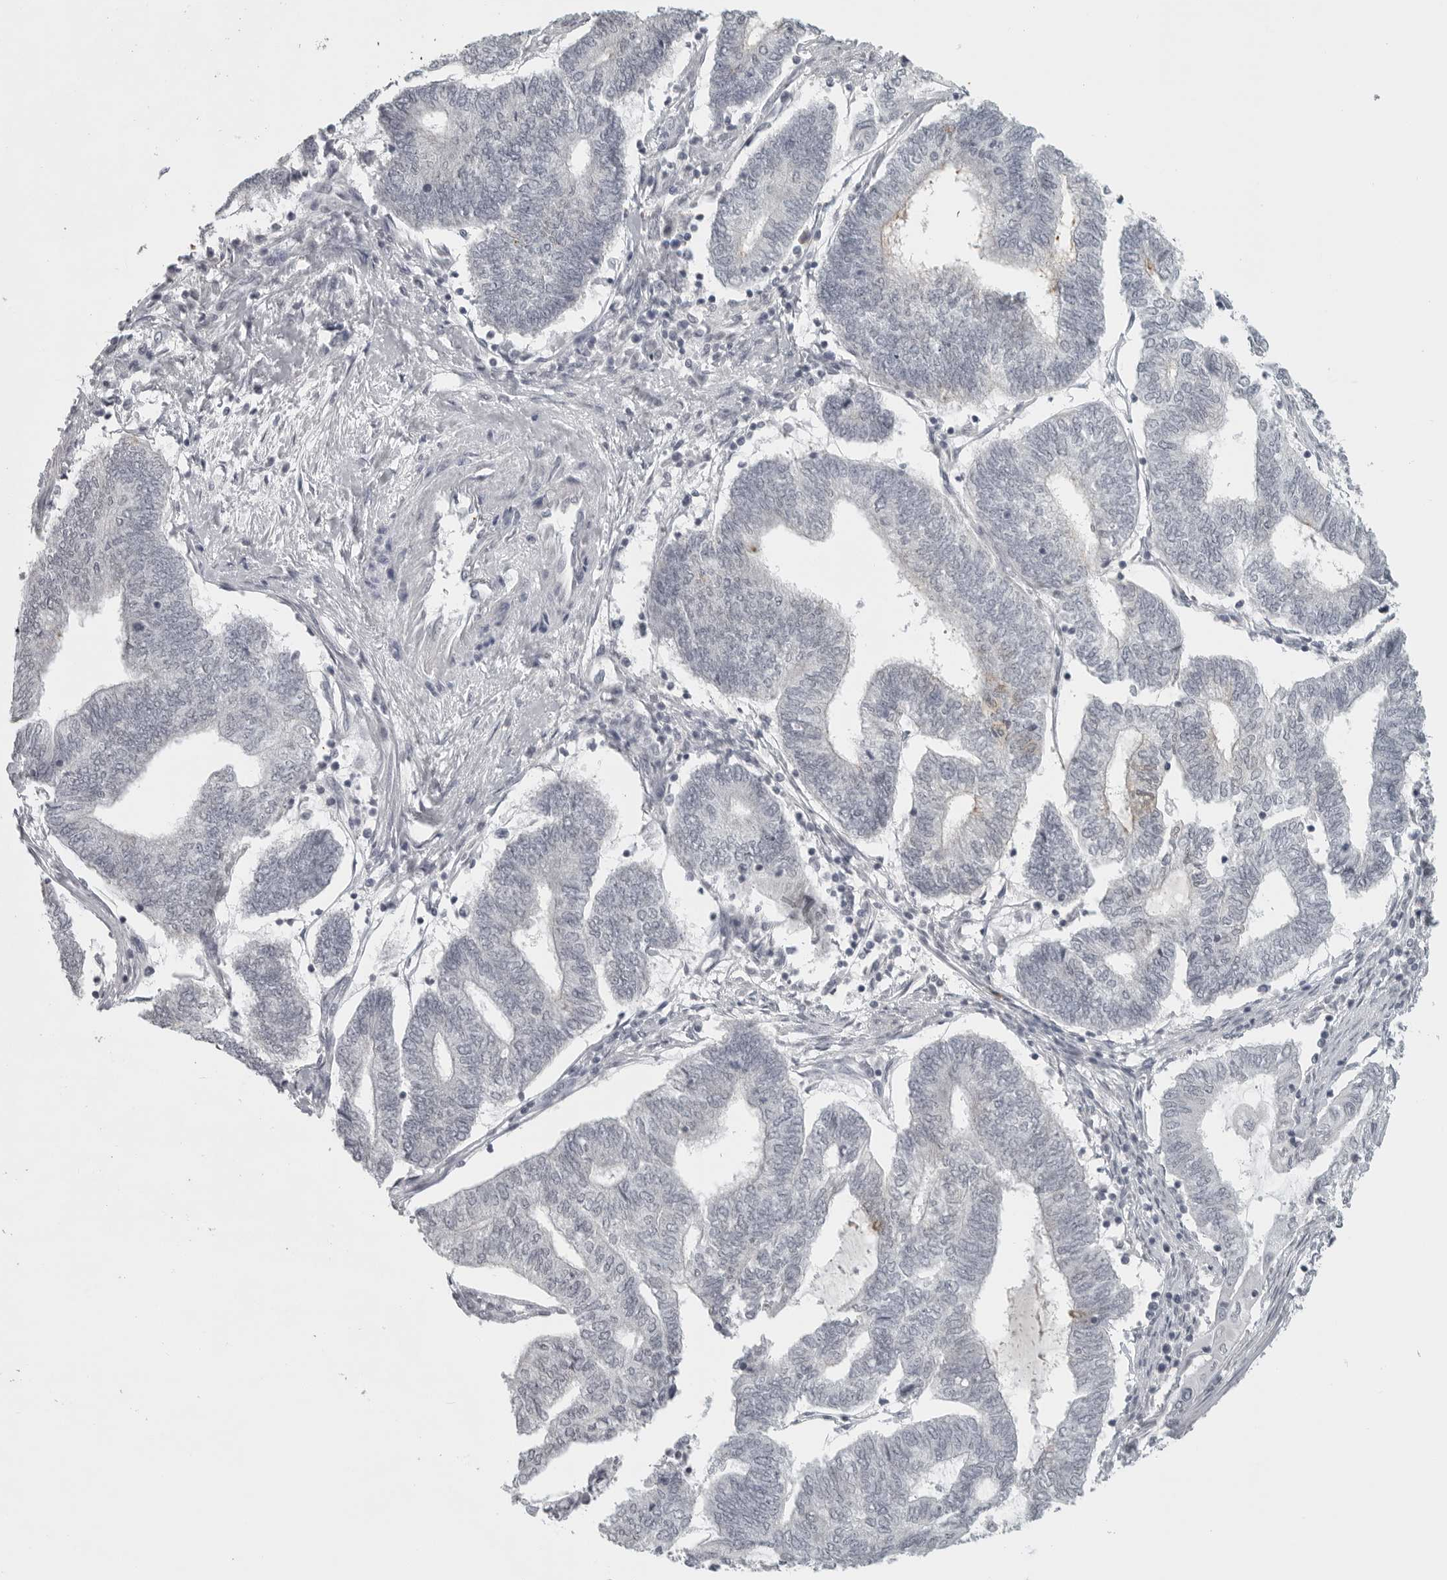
{"staining": {"intensity": "weak", "quantity": "<25%", "location": "cytoplasmic/membranous"}, "tissue": "endometrial cancer", "cell_type": "Tumor cells", "image_type": "cancer", "snomed": [{"axis": "morphology", "description": "Adenocarcinoma, NOS"}, {"axis": "topography", "description": "Uterus"}, {"axis": "topography", "description": "Endometrium"}], "caption": "A photomicrograph of human endometrial cancer is negative for staining in tumor cells.", "gene": "BPIFA1", "patient": {"sex": "female", "age": 70}}